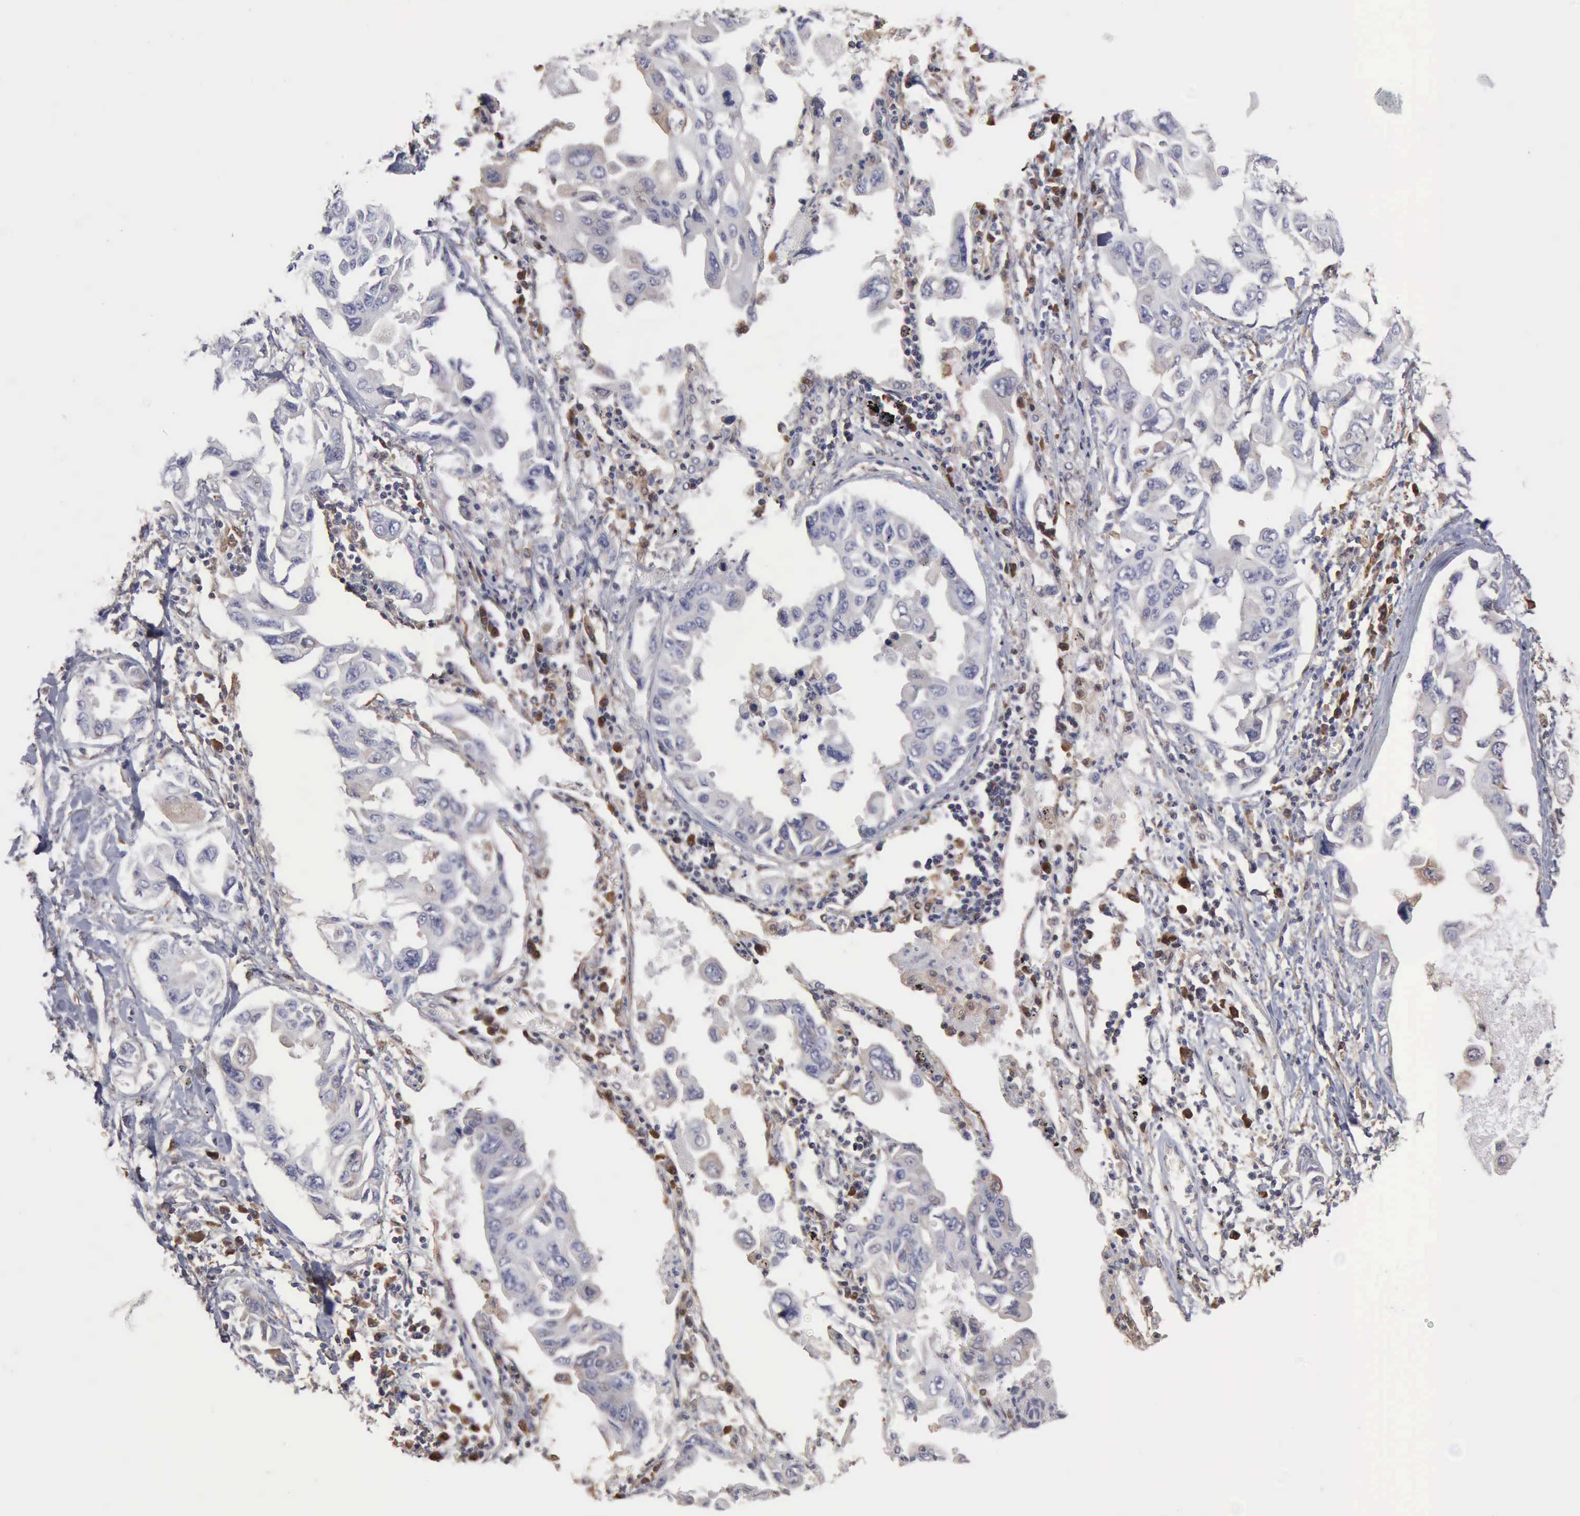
{"staining": {"intensity": "weak", "quantity": "<25%", "location": "cytoplasmic/membranous"}, "tissue": "lung cancer", "cell_type": "Tumor cells", "image_type": "cancer", "snomed": [{"axis": "morphology", "description": "Adenocarcinoma, NOS"}, {"axis": "topography", "description": "Lung"}], "caption": "This photomicrograph is of lung adenocarcinoma stained with immunohistochemistry (IHC) to label a protein in brown with the nuclei are counter-stained blue. There is no positivity in tumor cells.", "gene": "APOL2", "patient": {"sex": "male", "age": 64}}